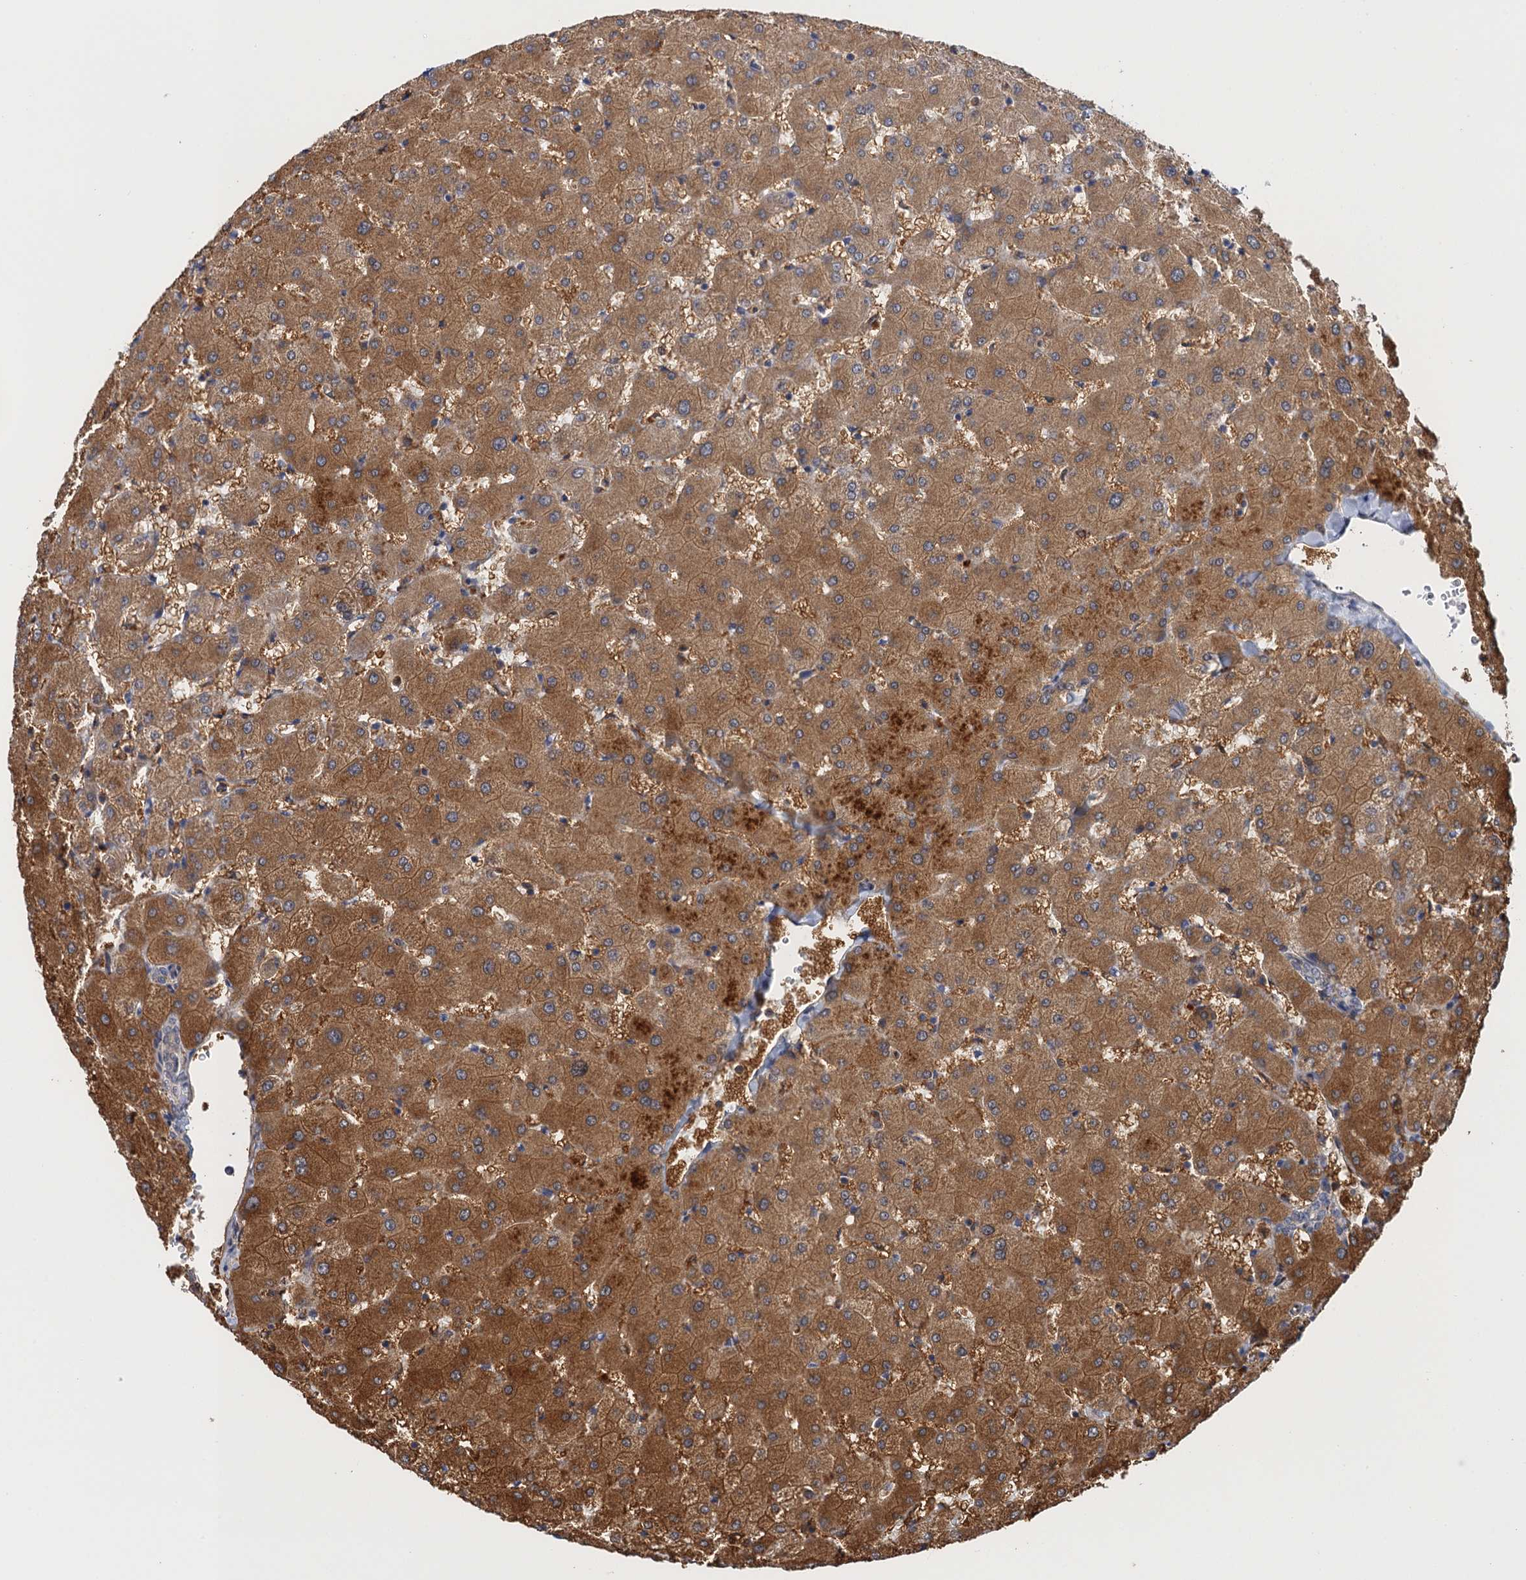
{"staining": {"intensity": "moderate", "quantity": "<25%", "location": "cytoplasmic/membranous"}, "tissue": "liver", "cell_type": "Cholangiocytes", "image_type": "normal", "snomed": [{"axis": "morphology", "description": "Normal tissue, NOS"}, {"axis": "topography", "description": "Liver"}], "caption": "Normal liver shows moderate cytoplasmic/membranous staining in approximately <25% of cholangiocytes The staining was performed using DAB (3,3'-diaminobenzidine), with brown indicating positive protein expression. Nuclei are stained blue with hematoxylin..", "gene": "NEK8", "patient": {"sex": "female", "age": 63}}